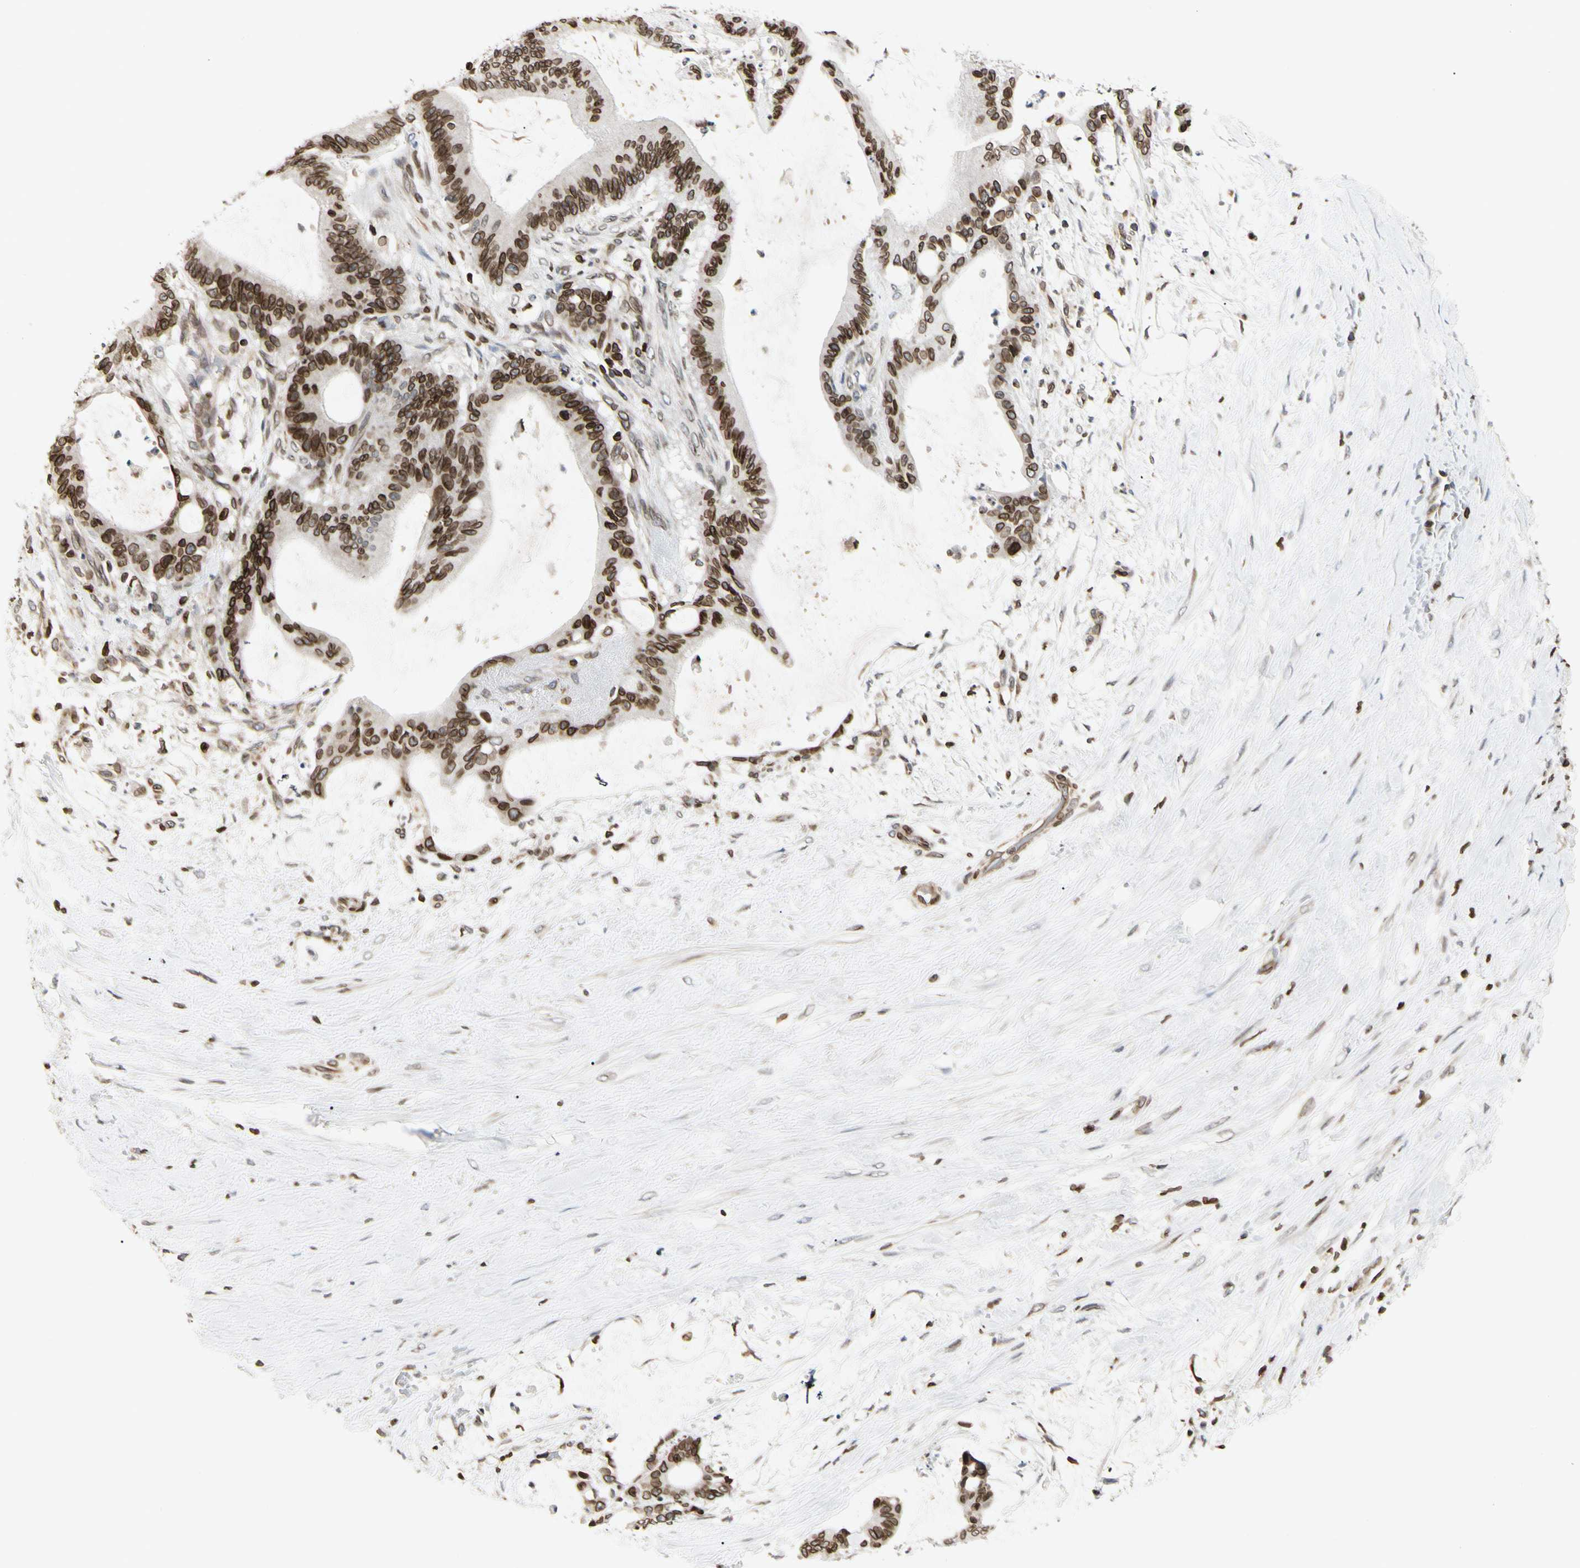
{"staining": {"intensity": "strong", "quantity": ">75%", "location": "cytoplasmic/membranous,nuclear"}, "tissue": "liver cancer", "cell_type": "Tumor cells", "image_type": "cancer", "snomed": [{"axis": "morphology", "description": "Cholangiocarcinoma"}, {"axis": "topography", "description": "Liver"}], "caption": "A brown stain highlights strong cytoplasmic/membranous and nuclear staining of a protein in human liver cancer tumor cells. (IHC, brightfield microscopy, high magnification).", "gene": "TMPO", "patient": {"sex": "female", "age": 73}}